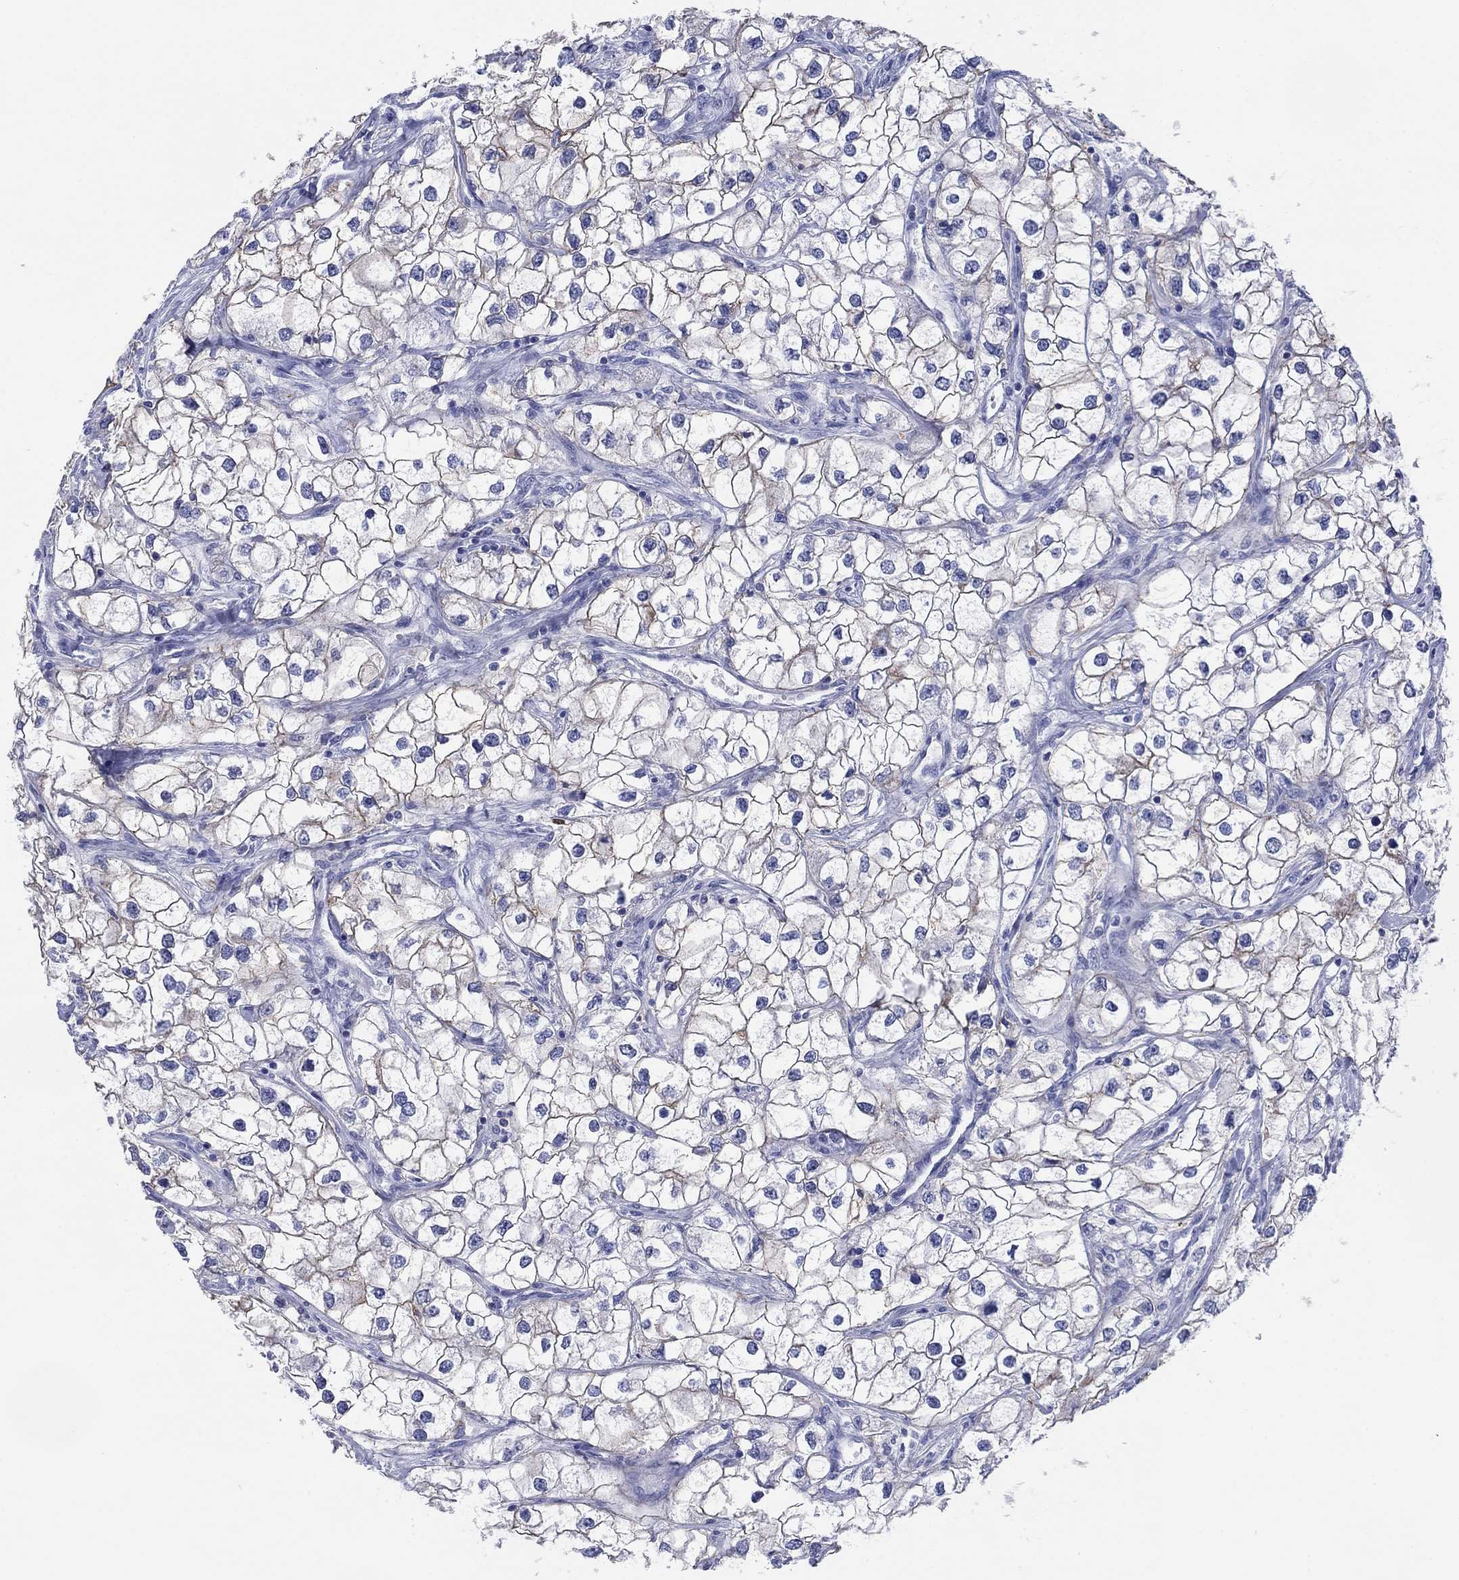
{"staining": {"intensity": "moderate", "quantity": "<25%", "location": "cytoplasmic/membranous"}, "tissue": "renal cancer", "cell_type": "Tumor cells", "image_type": "cancer", "snomed": [{"axis": "morphology", "description": "Adenocarcinoma, NOS"}, {"axis": "topography", "description": "Kidney"}], "caption": "A high-resolution photomicrograph shows IHC staining of renal cancer, which reveals moderate cytoplasmic/membranous expression in about <25% of tumor cells.", "gene": "ATP1B1", "patient": {"sex": "male", "age": 59}}